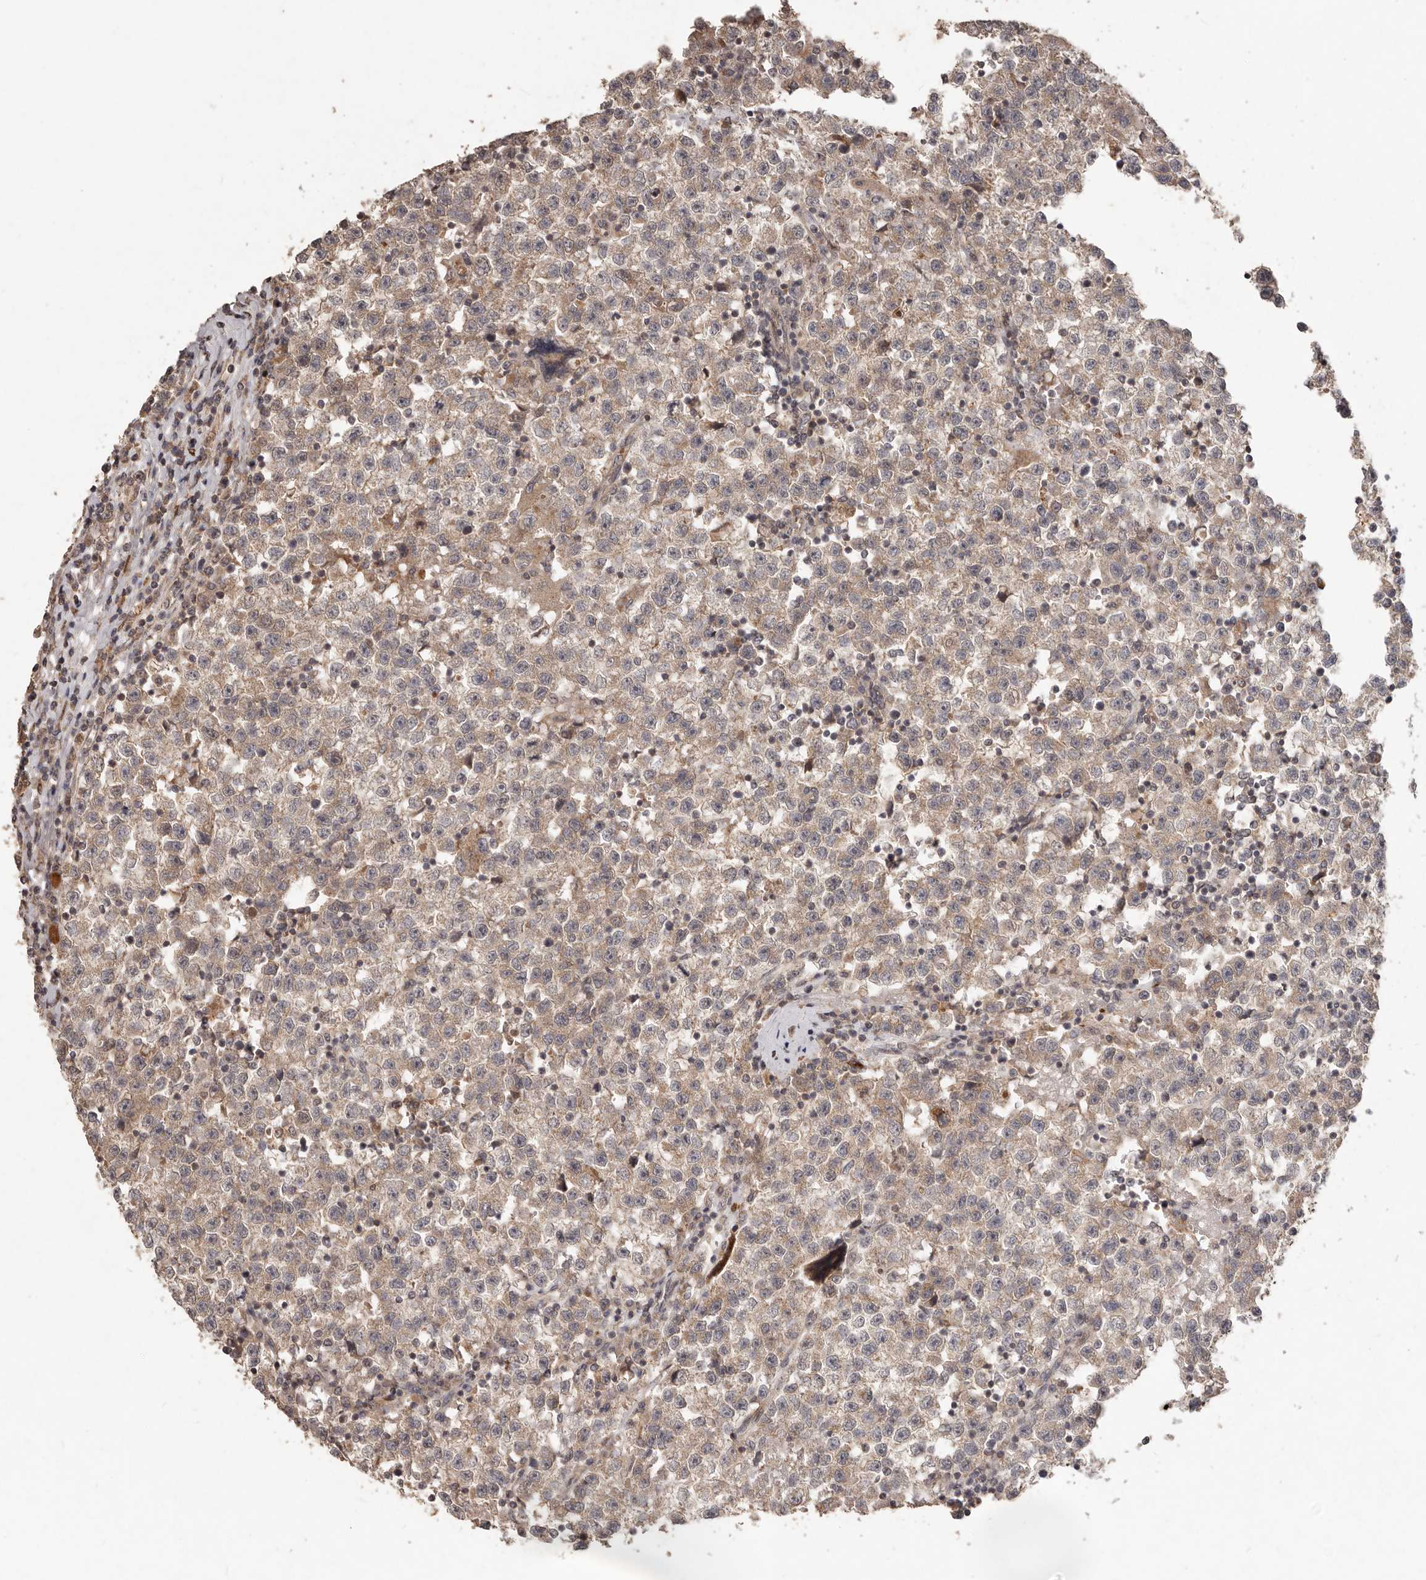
{"staining": {"intensity": "weak", "quantity": ">75%", "location": "cytoplasmic/membranous"}, "tissue": "testis cancer", "cell_type": "Tumor cells", "image_type": "cancer", "snomed": [{"axis": "morphology", "description": "Seminoma, NOS"}, {"axis": "topography", "description": "Testis"}], "caption": "Seminoma (testis) was stained to show a protein in brown. There is low levels of weak cytoplasmic/membranous staining in about >75% of tumor cells. (Brightfield microscopy of DAB IHC at high magnification).", "gene": "PLOD2", "patient": {"sex": "male", "age": 22}}